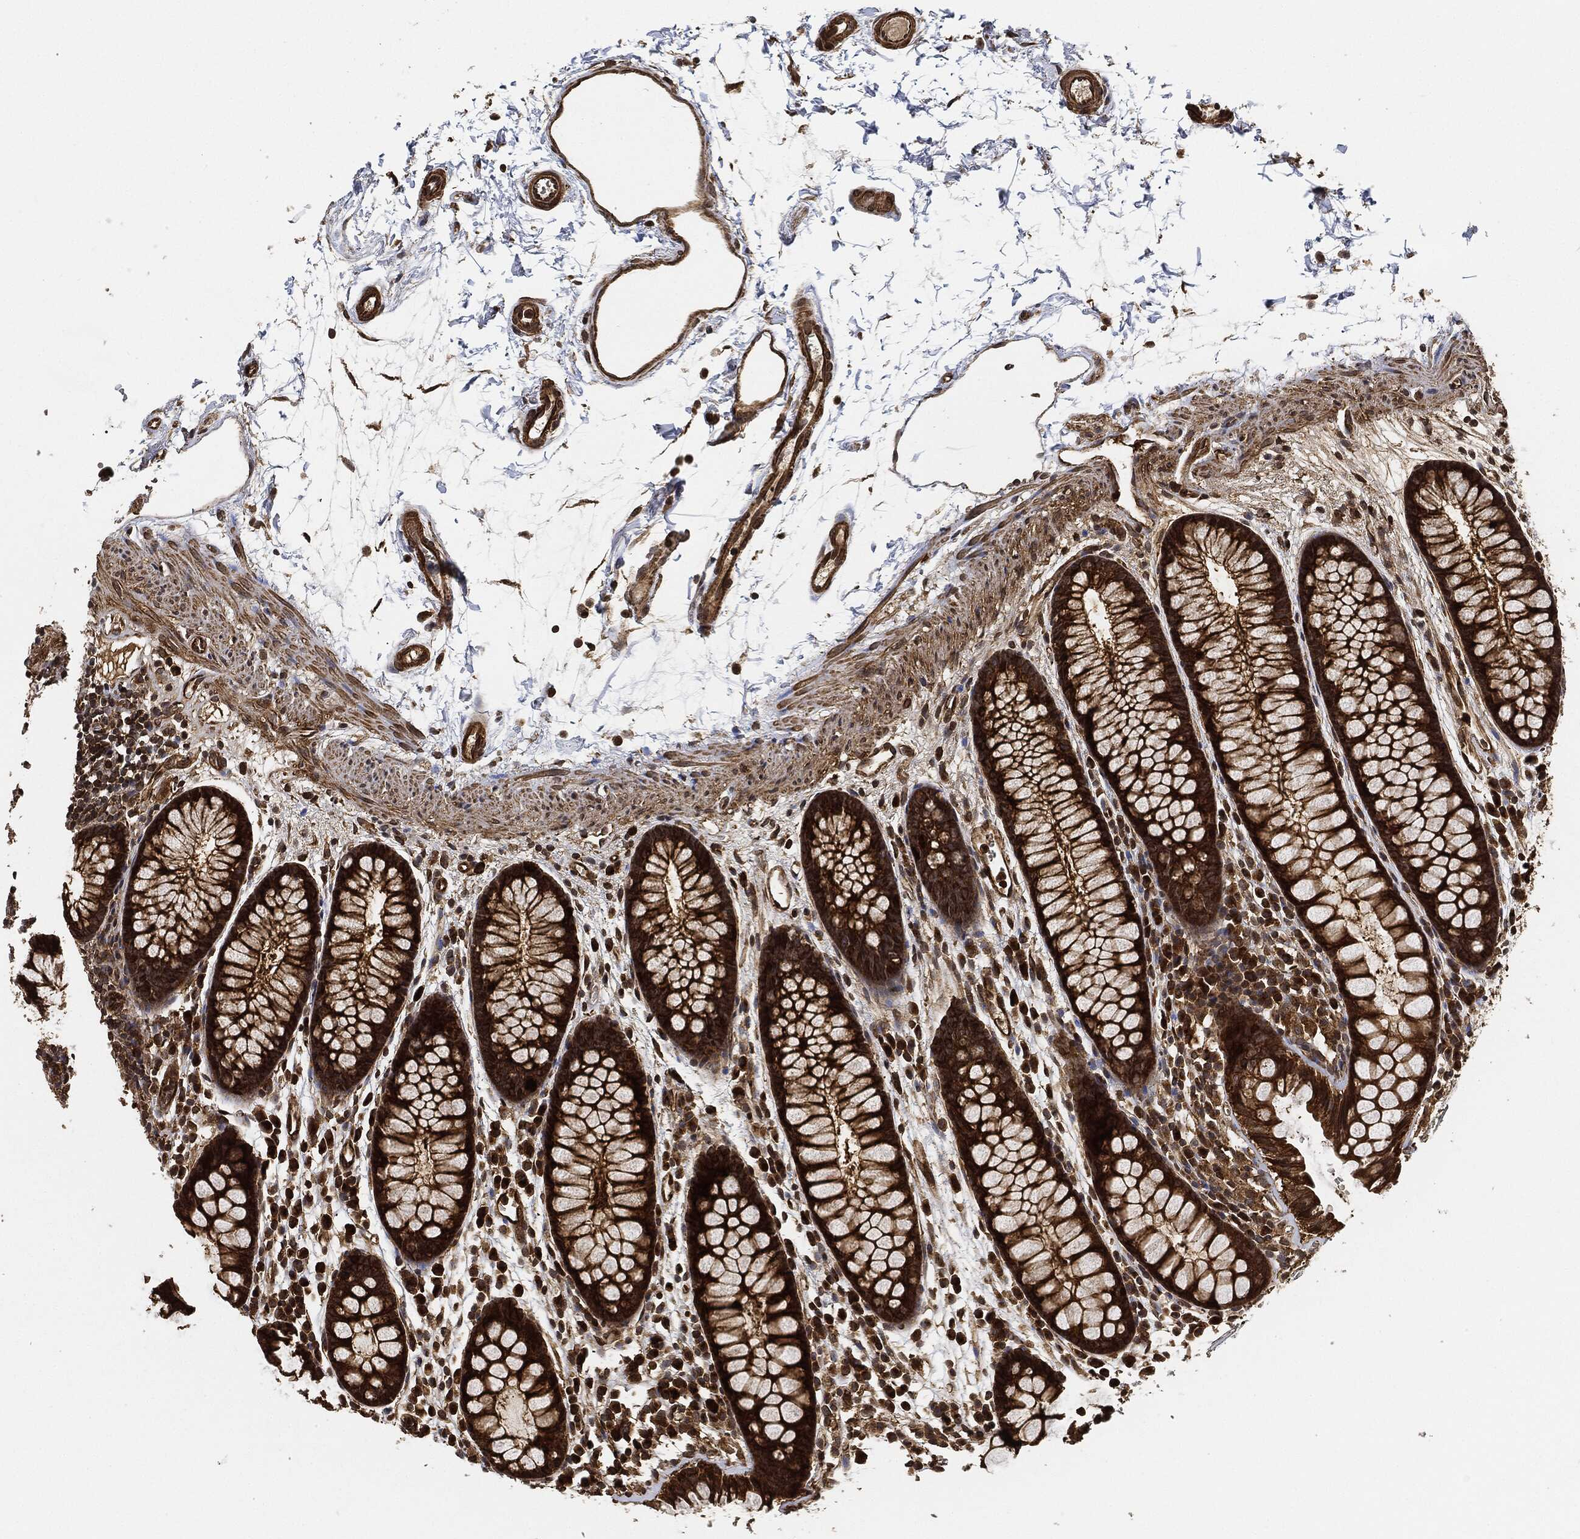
{"staining": {"intensity": "strong", "quantity": ">75%", "location": "cytoplasmic/membranous"}, "tissue": "colon", "cell_type": "Endothelial cells", "image_type": "normal", "snomed": [{"axis": "morphology", "description": "Normal tissue, NOS"}, {"axis": "topography", "description": "Colon"}], "caption": "DAB (3,3'-diaminobenzidine) immunohistochemical staining of benign colon displays strong cytoplasmic/membranous protein staining in approximately >75% of endothelial cells.", "gene": "CEP290", "patient": {"sex": "male", "age": 76}}